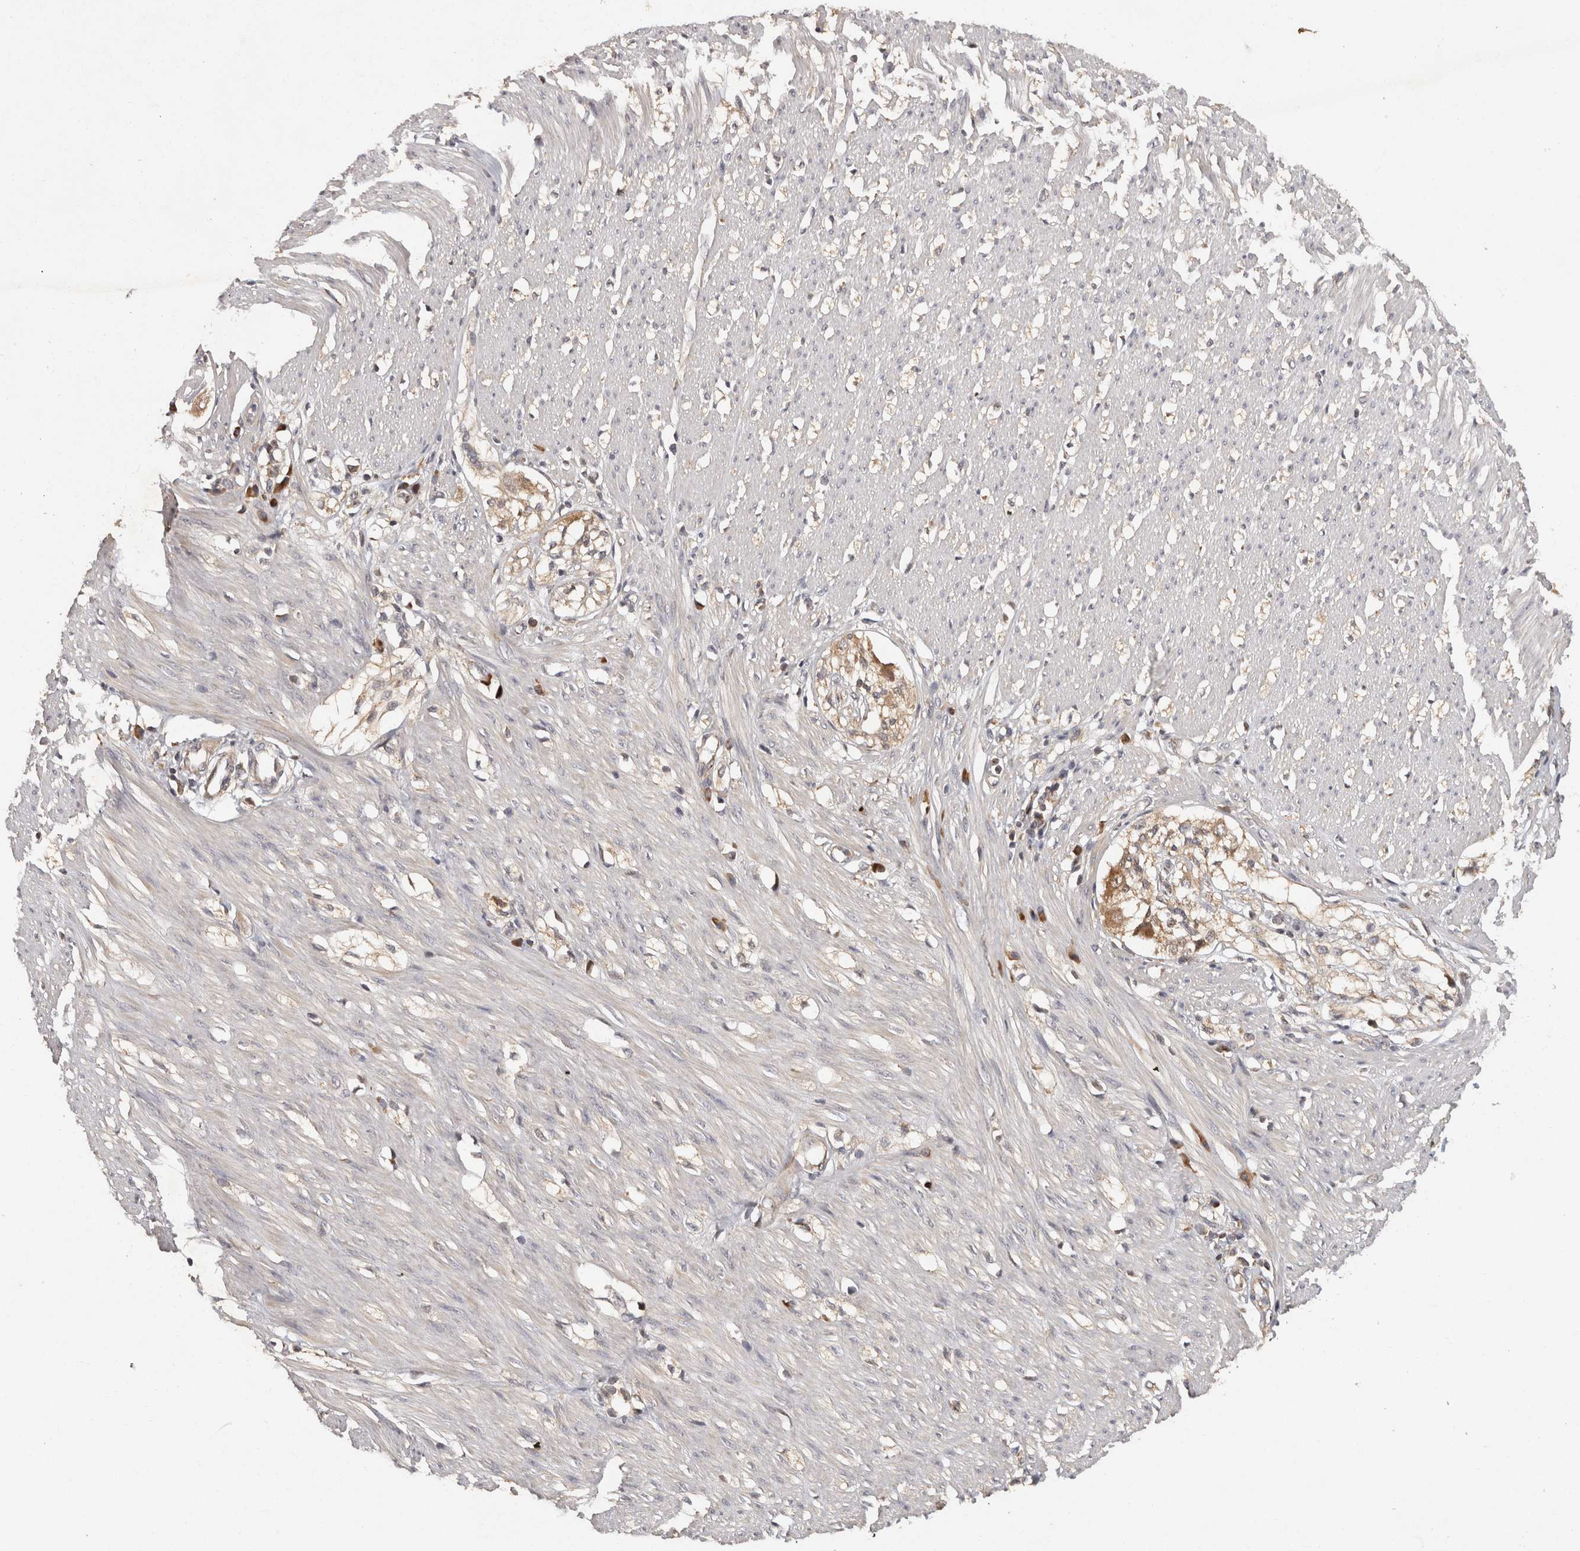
{"staining": {"intensity": "weak", "quantity": "25%-75%", "location": "cytoplasmic/membranous"}, "tissue": "smooth muscle", "cell_type": "Smooth muscle cells", "image_type": "normal", "snomed": [{"axis": "morphology", "description": "Normal tissue, NOS"}, {"axis": "morphology", "description": "Adenocarcinoma, NOS"}, {"axis": "topography", "description": "Colon"}, {"axis": "topography", "description": "Peripheral nerve tissue"}], "caption": "Immunohistochemistry (IHC) histopathology image of normal smooth muscle: smooth muscle stained using IHC reveals low levels of weak protein expression localized specifically in the cytoplasmic/membranous of smooth muscle cells, appearing as a cytoplasmic/membranous brown color.", "gene": "ACAT2", "patient": {"sex": "male", "age": 14}}